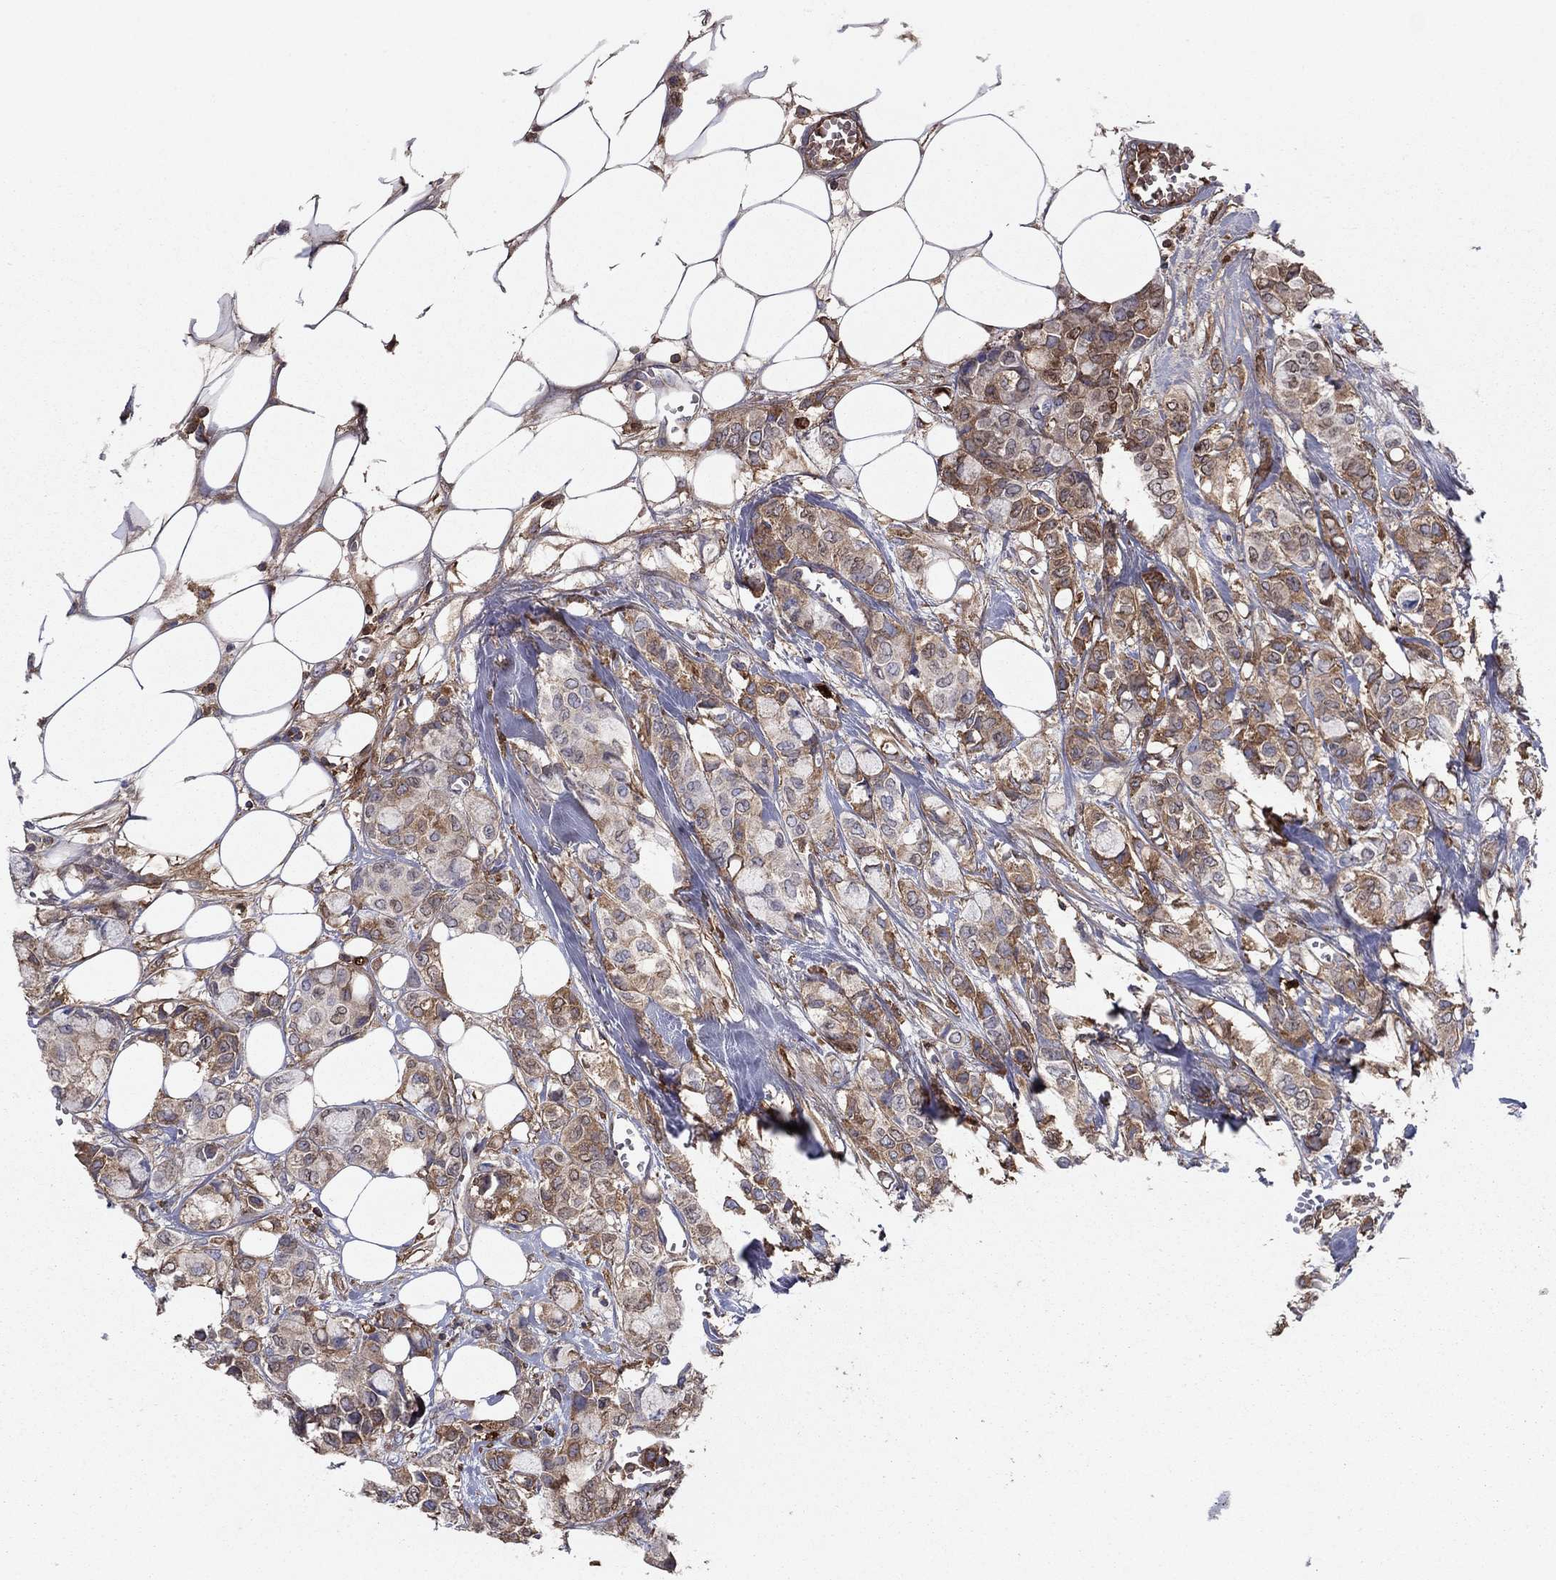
{"staining": {"intensity": "moderate", "quantity": ">75%", "location": "cytoplasmic/membranous"}, "tissue": "breast cancer", "cell_type": "Tumor cells", "image_type": "cancer", "snomed": [{"axis": "morphology", "description": "Duct carcinoma"}, {"axis": "topography", "description": "Breast"}], "caption": "Tumor cells demonstrate medium levels of moderate cytoplasmic/membranous expression in approximately >75% of cells in human breast infiltrating ductal carcinoma.", "gene": "HPX", "patient": {"sex": "female", "age": 85}}